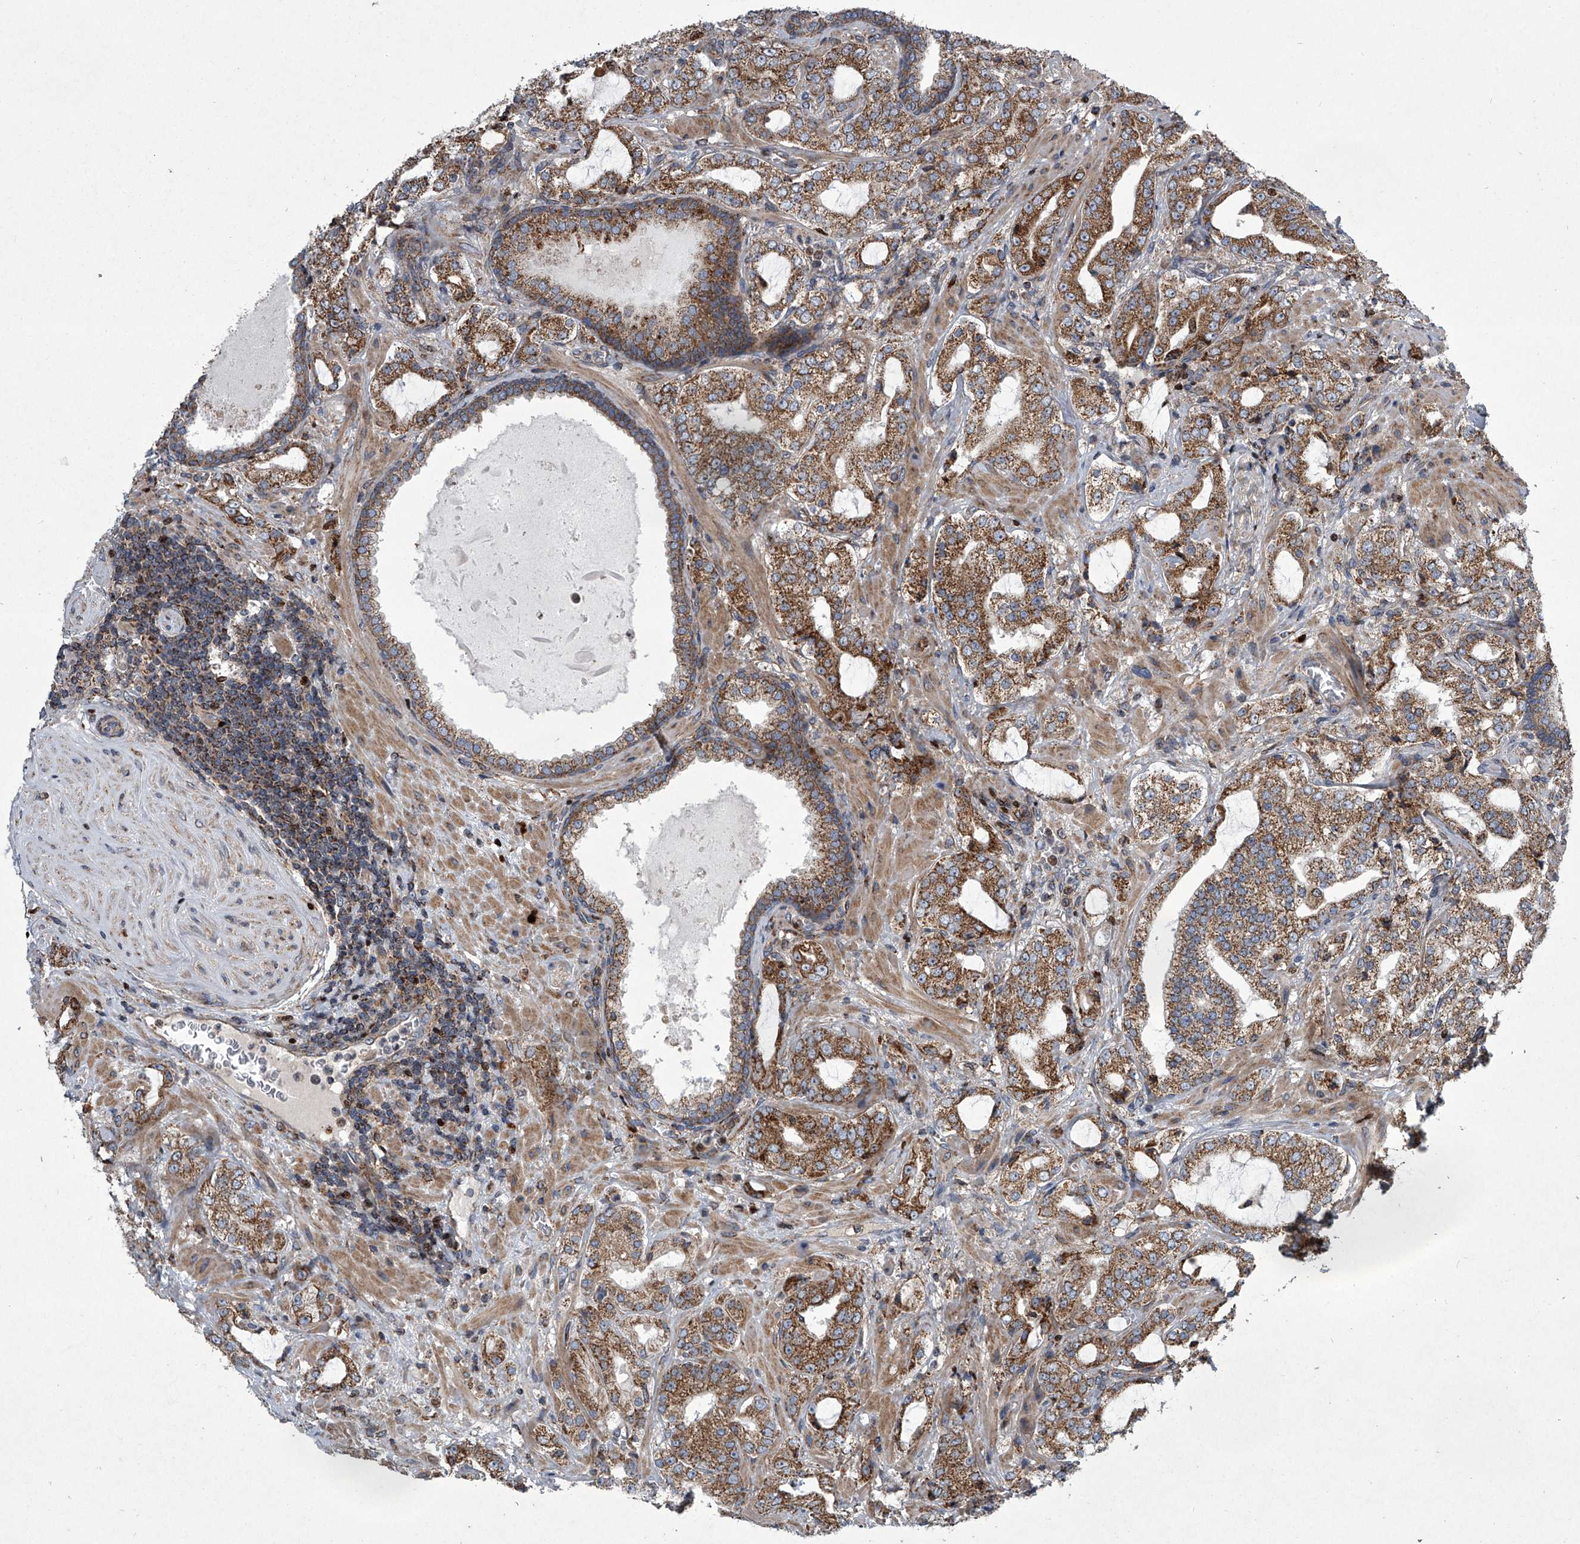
{"staining": {"intensity": "moderate", "quantity": ">75%", "location": "cytoplasmic/membranous"}, "tissue": "prostate cancer", "cell_type": "Tumor cells", "image_type": "cancer", "snomed": [{"axis": "morphology", "description": "Adenocarcinoma, High grade"}, {"axis": "topography", "description": "Prostate"}], "caption": "An image showing moderate cytoplasmic/membranous staining in approximately >75% of tumor cells in prostate high-grade adenocarcinoma, as visualized by brown immunohistochemical staining.", "gene": "STRADA", "patient": {"sex": "male", "age": 64}}